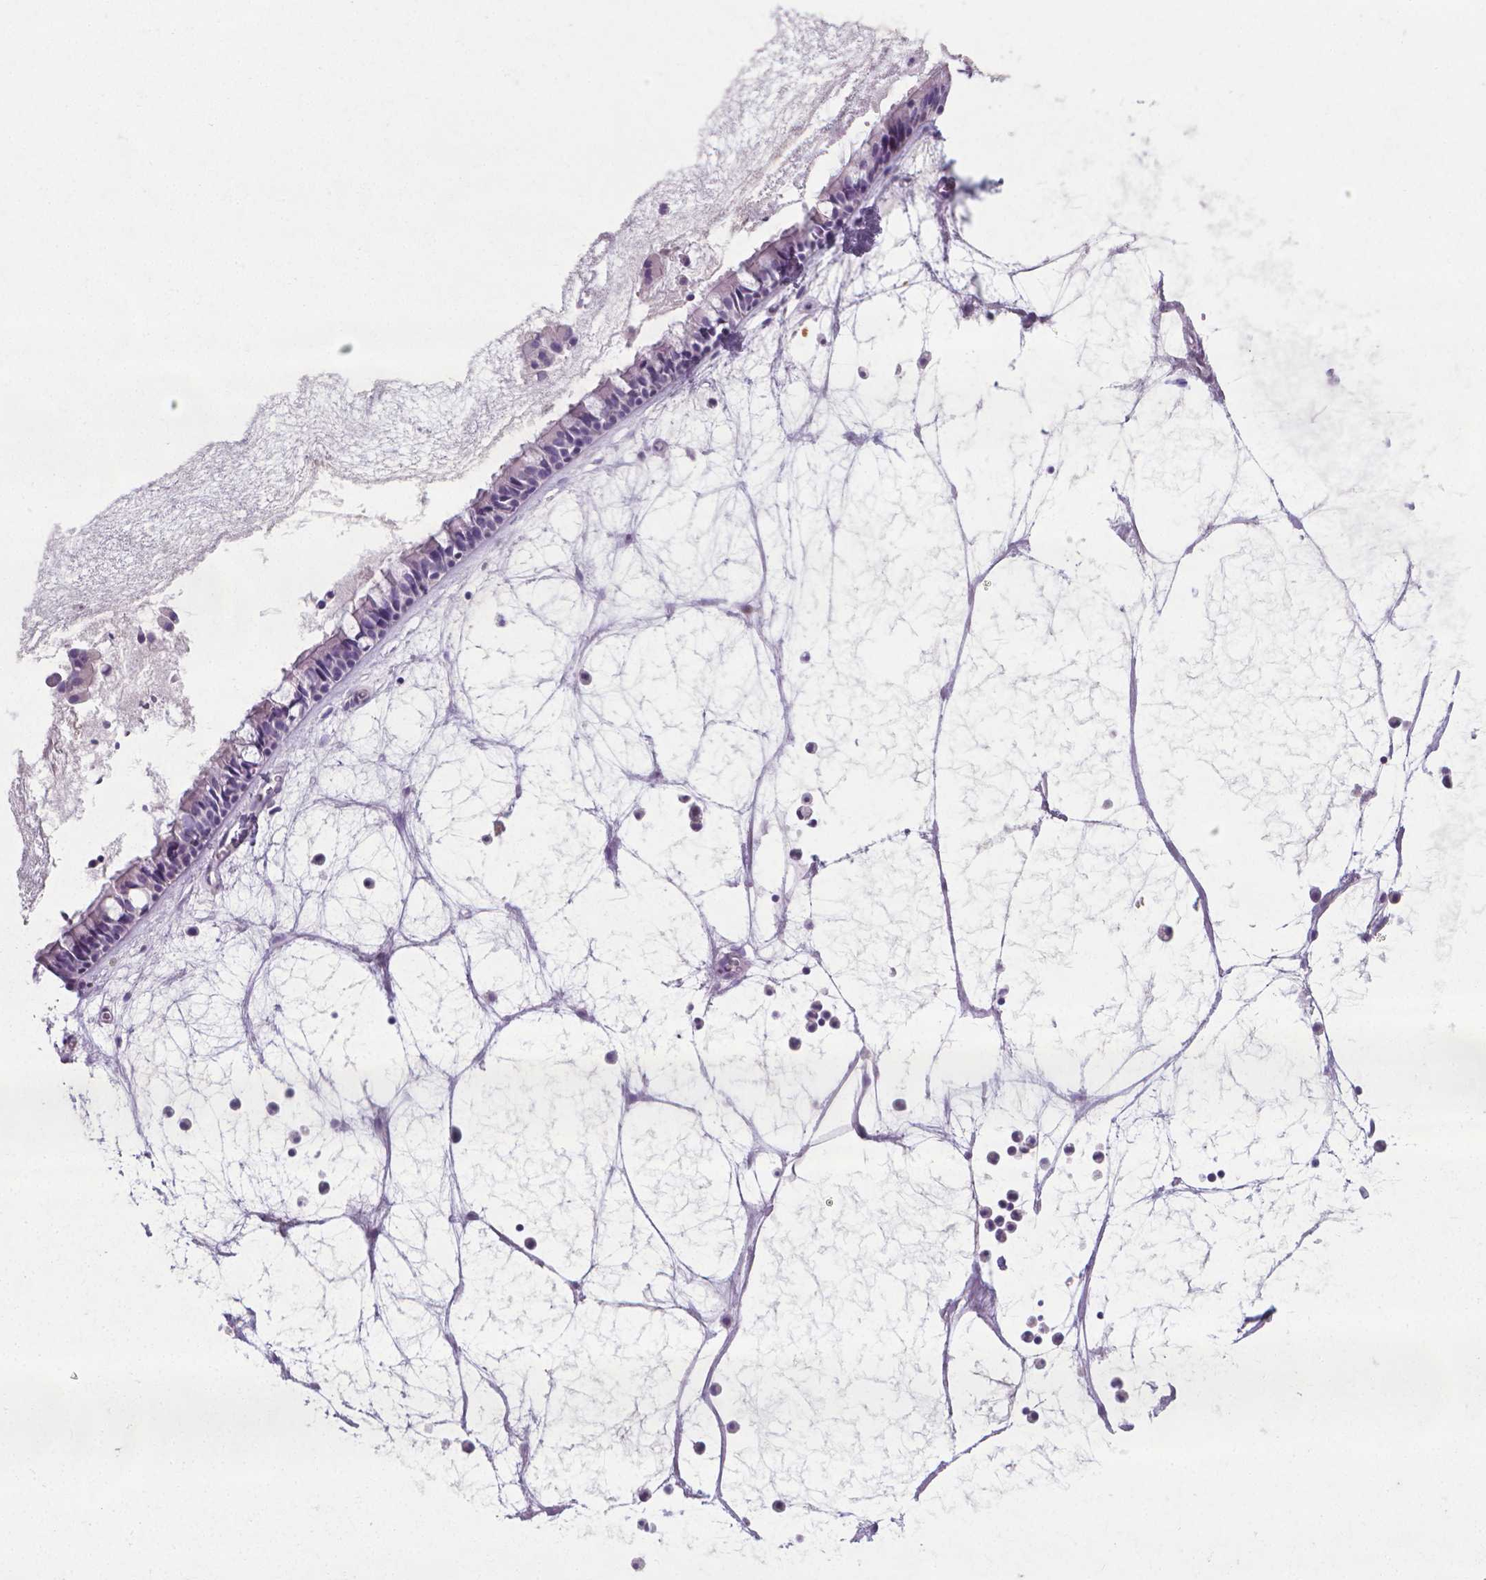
{"staining": {"intensity": "negative", "quantity": "none", "location": "none"}, "tissue": "nasopharynx", "cell_type": "Respiratory epithelial cells", "image_type": "normal", "snomed": [{"axis": "morphology", "description": "Normal tissue, NOS"}, {"axis": "topography", "description": "Nasopharynx"}], "caption": "Human nasopharynx stained for a protein using immunohistochemistry (IHC) displays no positivity in respiratory epithelial cells.", "gene": "XPNPEP2", "patient": {"sex": "male", "age": 31}}